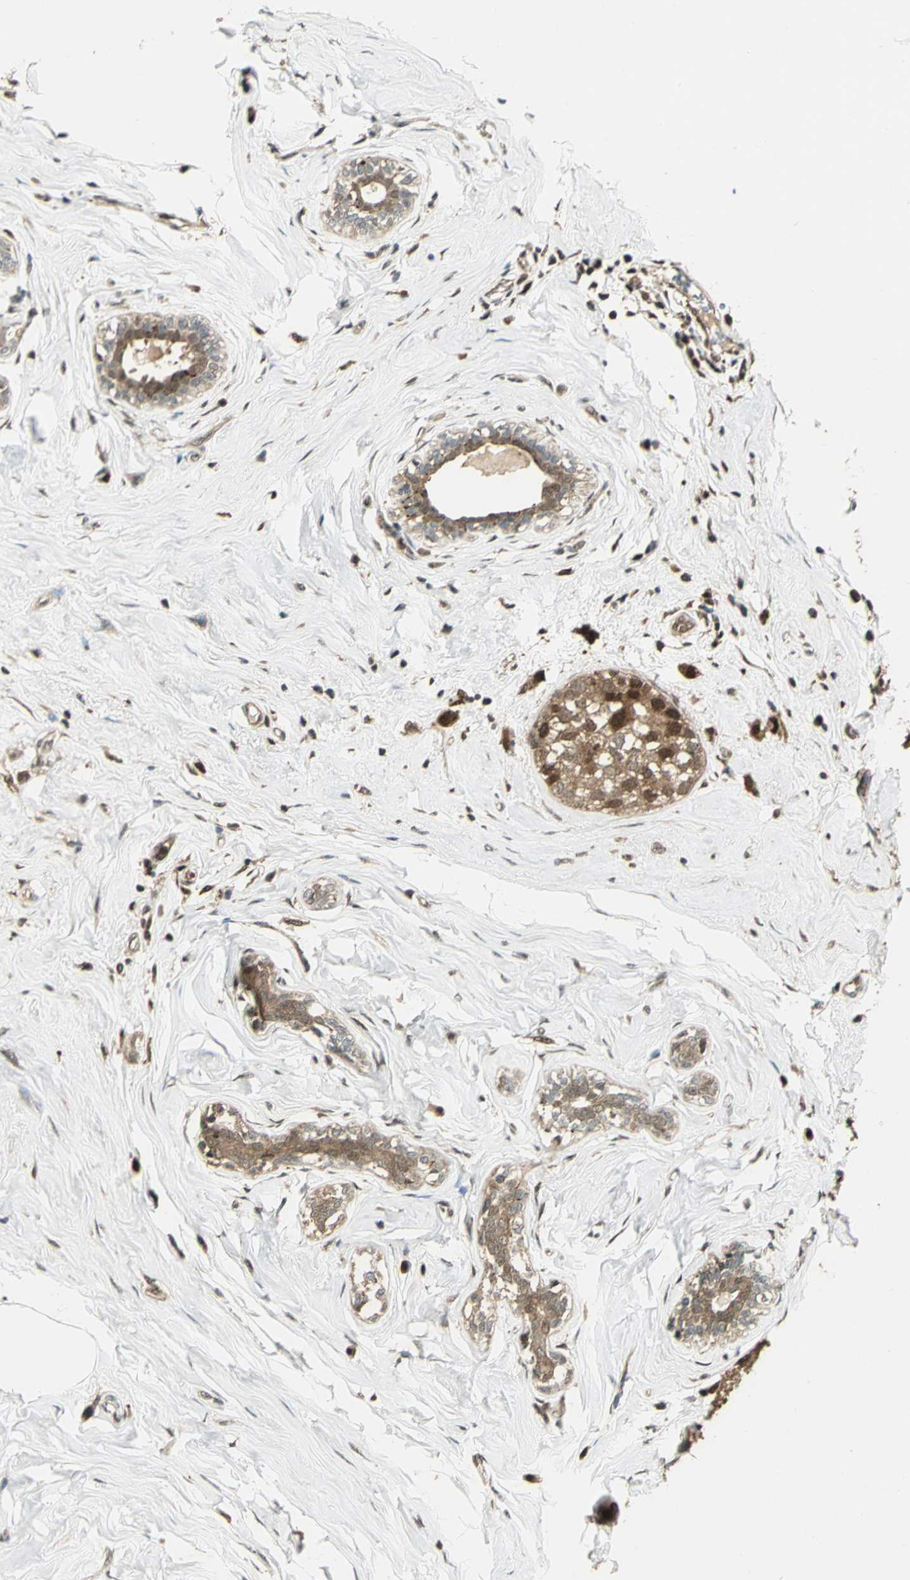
{"staining": {"intensity": "moderate", "quantity": ">75%", "location": "cytoplasmic/membranous,nuclear"}, "tissue": "breast cancer", "cell_type": "Tumor cells", "image_type": "cancer", "snomed": [{"axis": "morphology", "description": "Normal tissue, NOS"}, {"axis": "morphology", "description": "Duct carcinoma"}, {"axis": "topography", "description": "Breast"}], "caption": "About >75% of tumor cells in breast cancer (infiltrating ductal carcinoma) show moderate cytoplasmic/membranous and nuclear protein staining as visualized by brown immunohistochemical staining.", "gene": "PPP1R13L", "patient": {"sex": "female", "age": 50}}